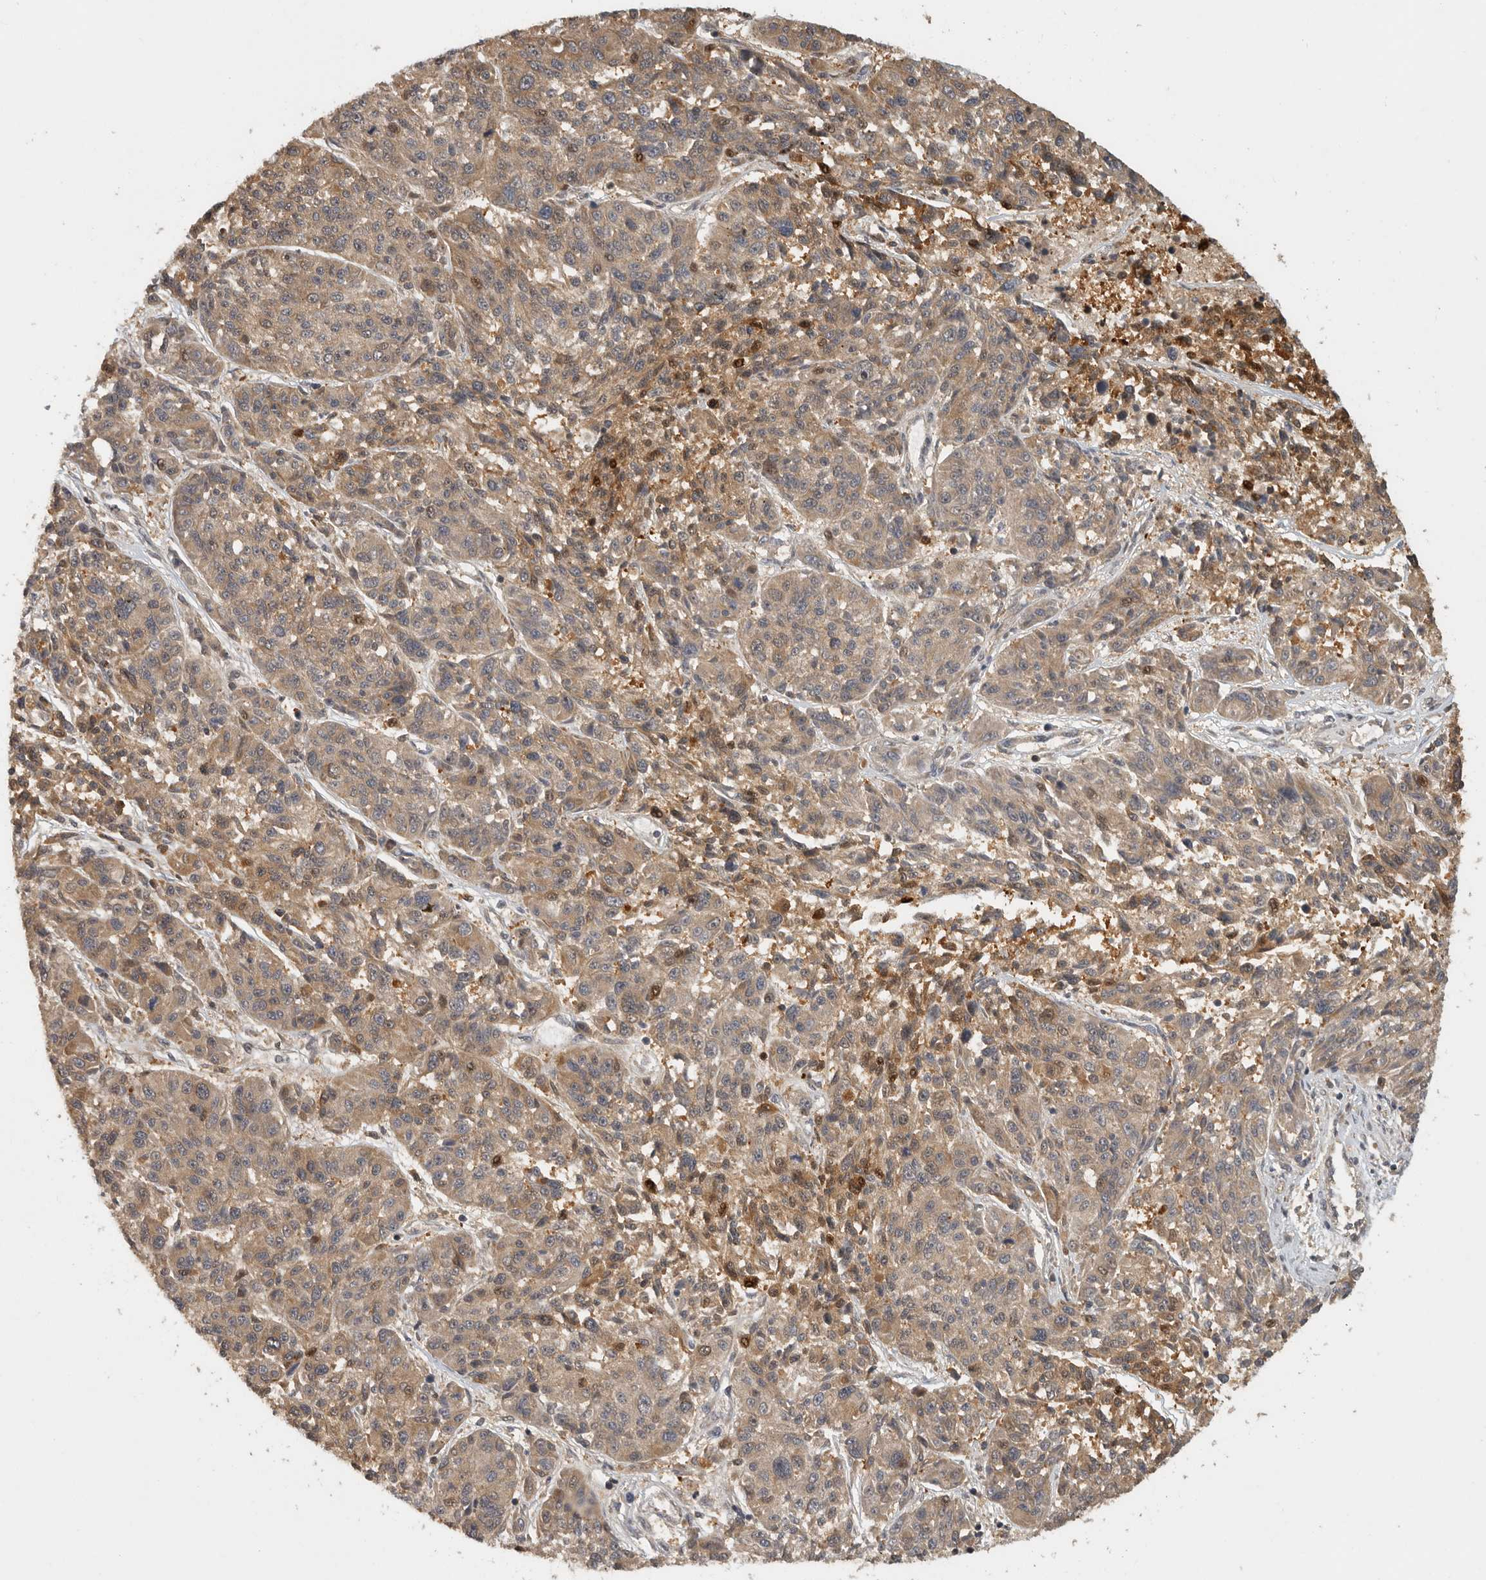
{"staining": {"intensity": "weak", "quantity": ">75%", "location": "cytoplasmic/membranous"}, "tissue": "melanoma", "cell_type": "Tumor cells", "image_type": "cancer", "snomed": [{"axis": "morphology", "description": "Malignant melanoma, NOS"}, {"axis": "topography", "description": "Skin"}], "caption": "IHC of human melanoma reveals low levels of weak cytoplasmic/membranous positivity in approximately >75% of tumor cells.", "gene": "SWT1", "patient": {"sex": "male", "age": 53}}